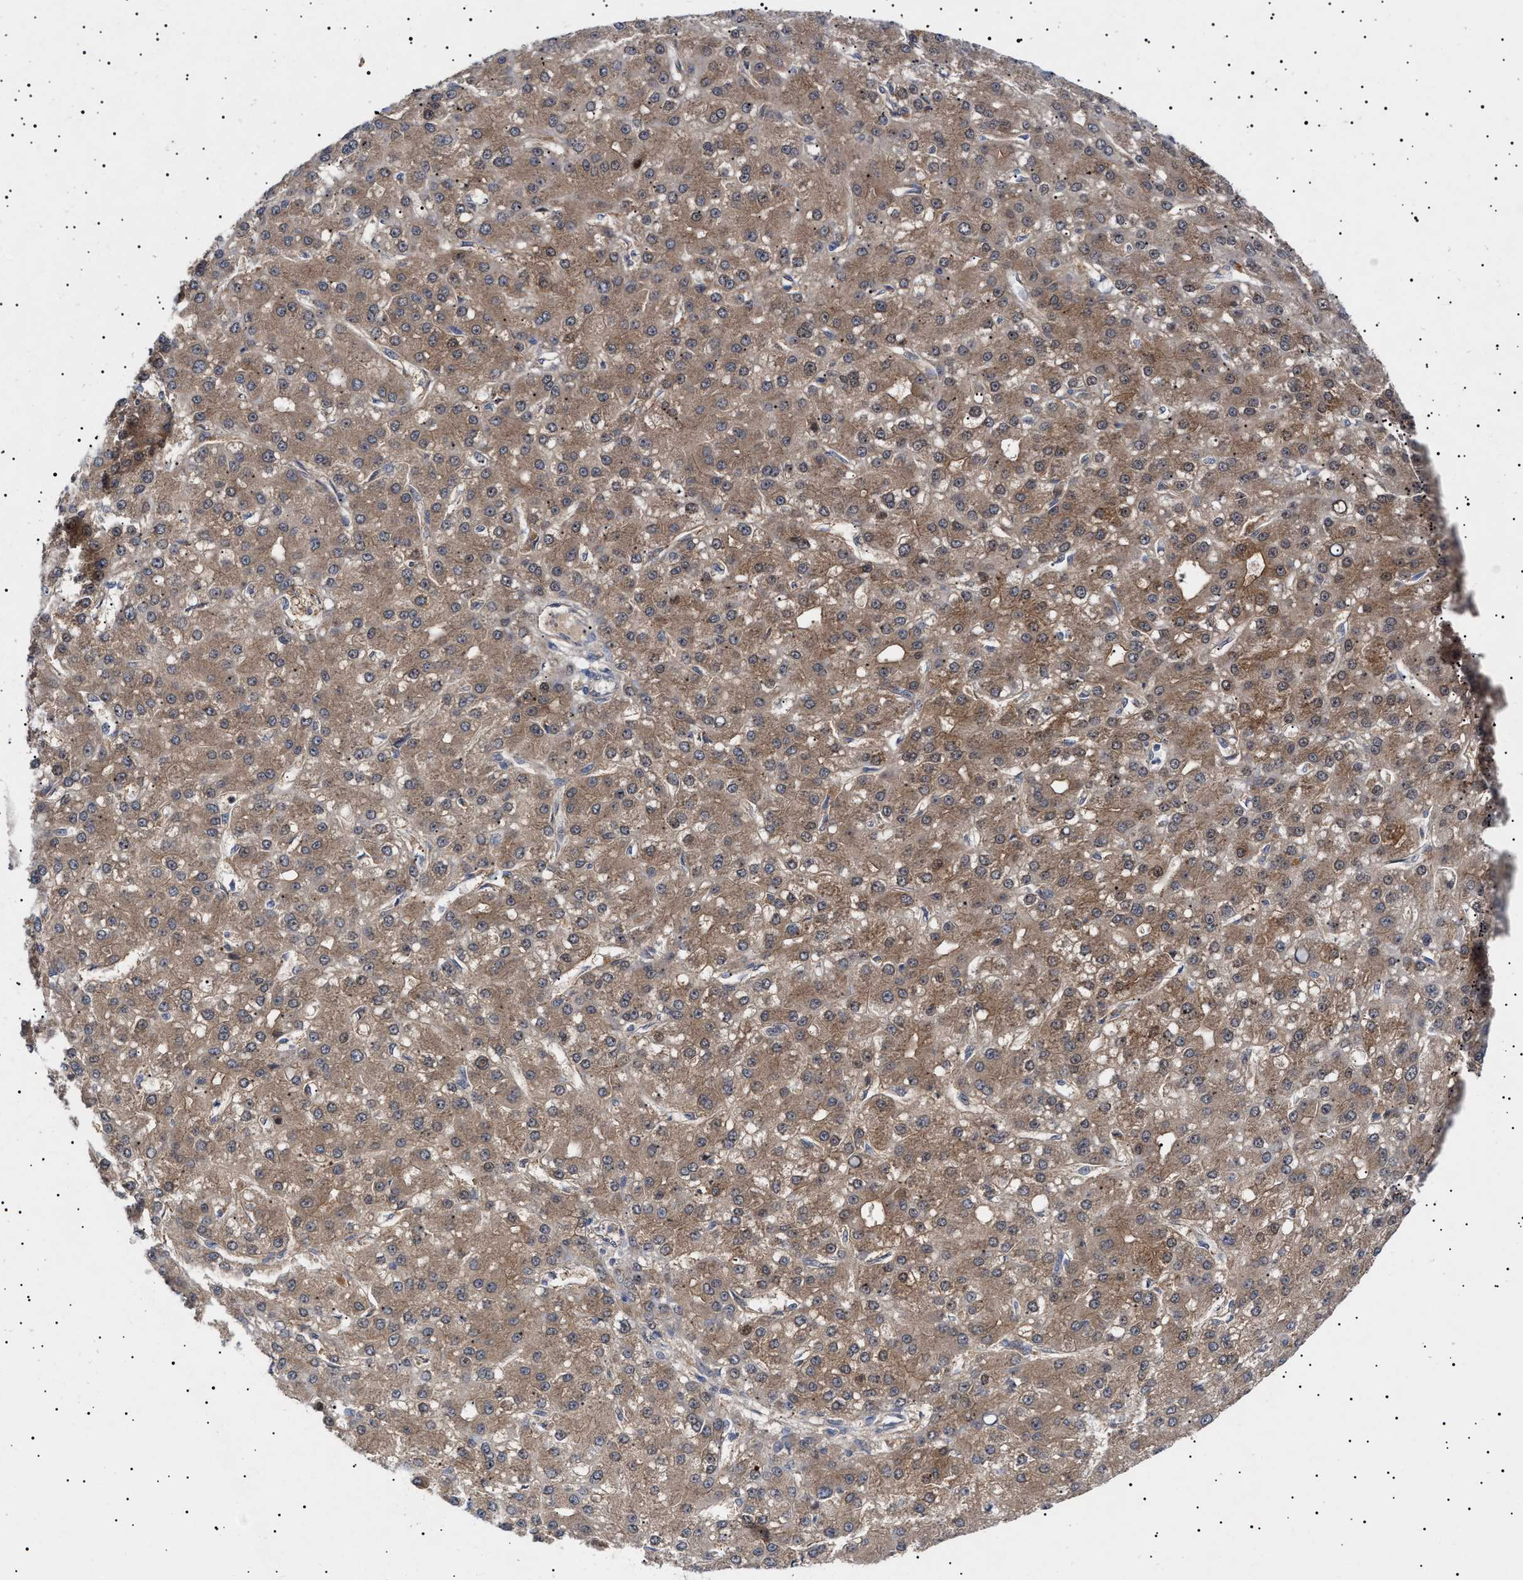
{"staining": {"intensity": "moderate", "quantity": ">75%", "location": "cytoplasmic/membranous"}, "tissue": "liver cancer", "cell_type": "Tumor cells", "image_type": "cancer", "snomed": [{"axis": "morphology", "description": "Carcinoma, Hepatocellular, NOS"}, {"axis": "topography", "description": "Liver"}], "caption": "IHC of human liver hepatocellular carcinoma demonstrates medium levels of moderate cytoplasmic/membranous staining in approximately >75% of tumor cells.", "gene": "NPLOC4", "patient": {"sex": "male", "age": 67}}